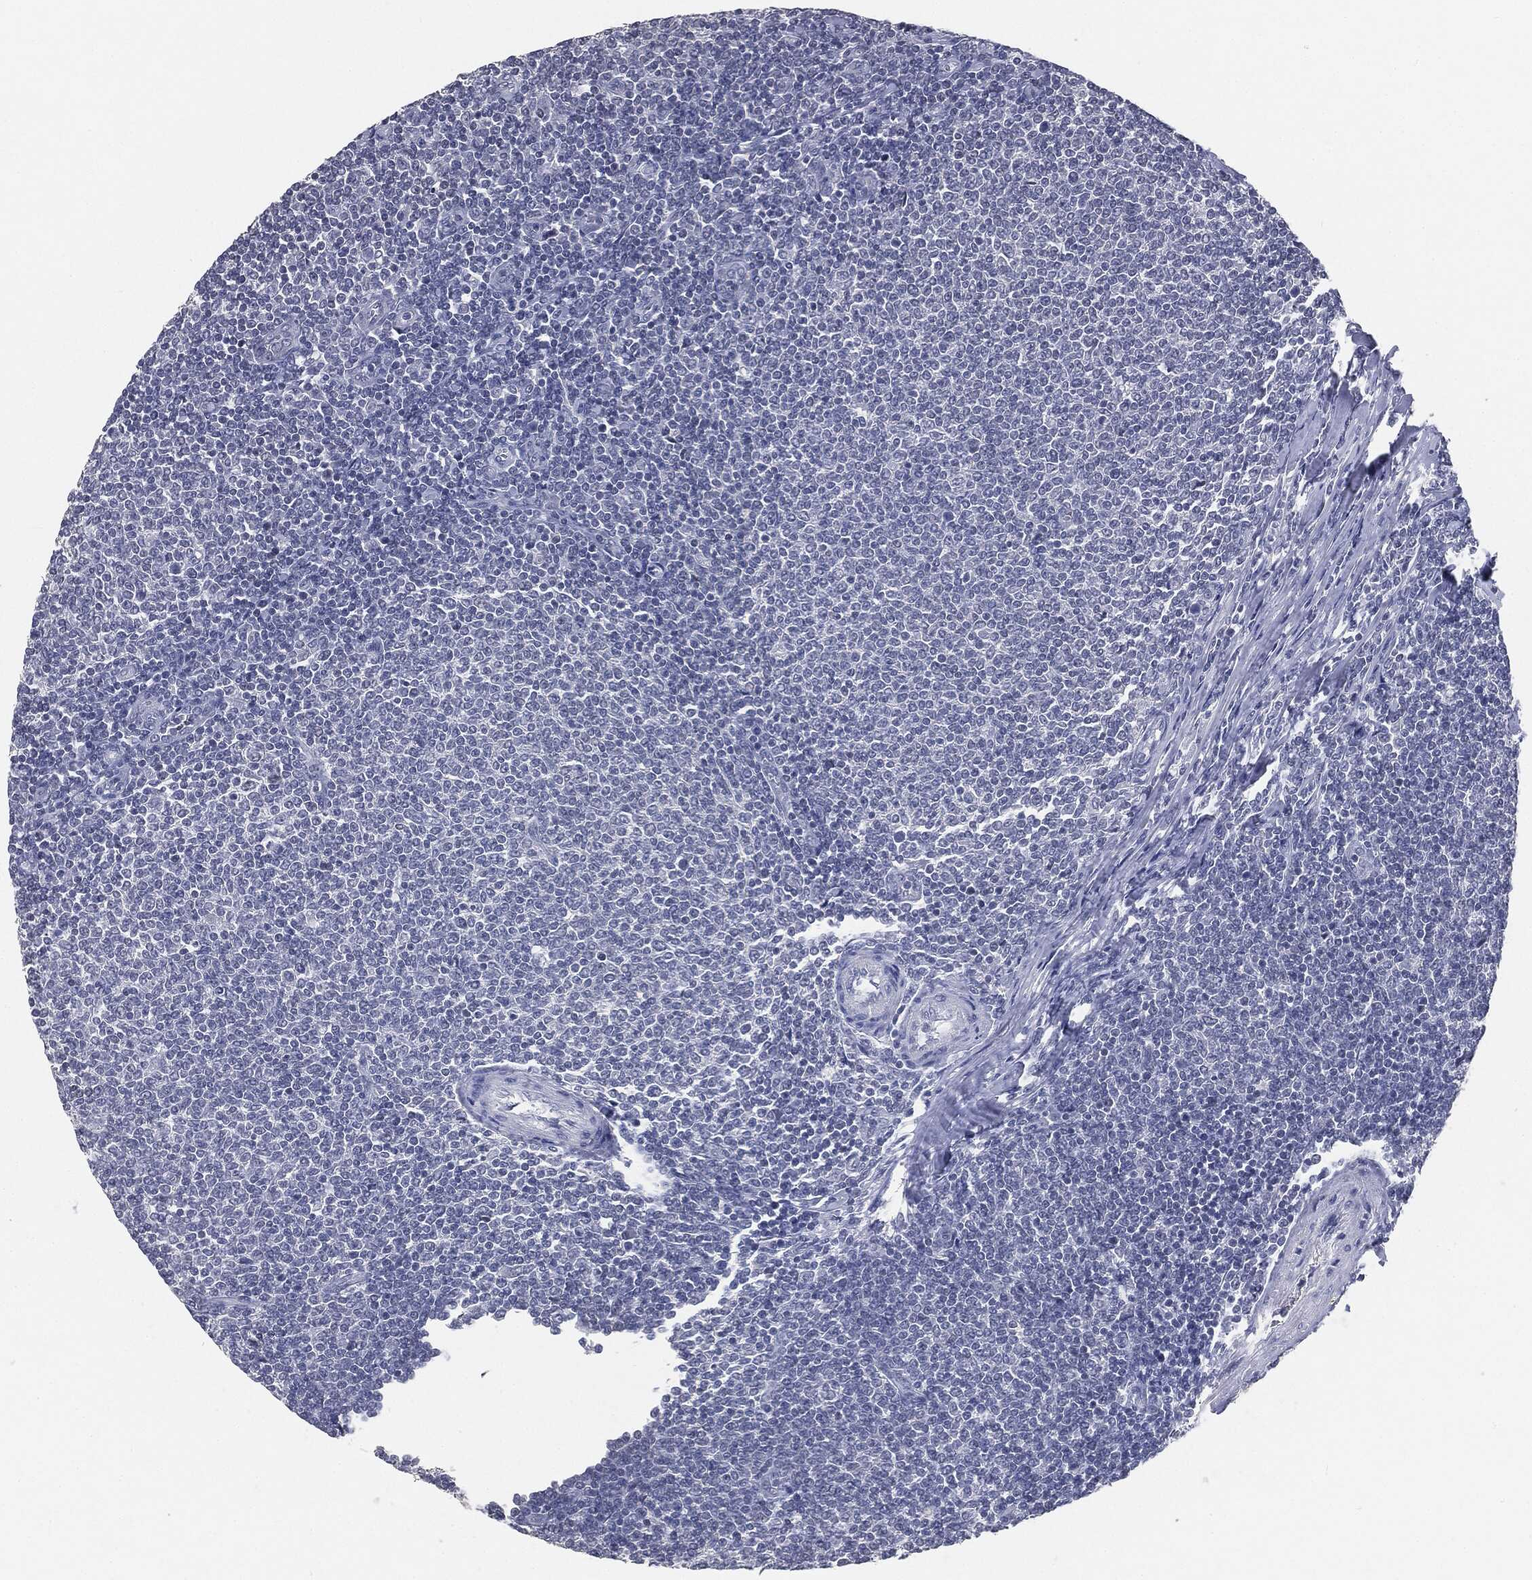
{"staining": {"intensity": "negative", "quantity": "none", "location": "none"}, "tissue": "lymphoma", "cell_type": "Tumor cells", "image_type": "cancer", "snomed": [{"axis": "morphology", "description": "Malignant lymphoma, non-Hodgkin's type, Low grade"}, {"axis": "topography", "description": "Lymph node"}], "caption": "The photomicrograph demonstrates no significant expression in tumor cells of malignant lymphoma, non-Hodgkin's type (low-grade).", "gene": "SLC2A2", "patient": {"sex": "male", "age": 52}}